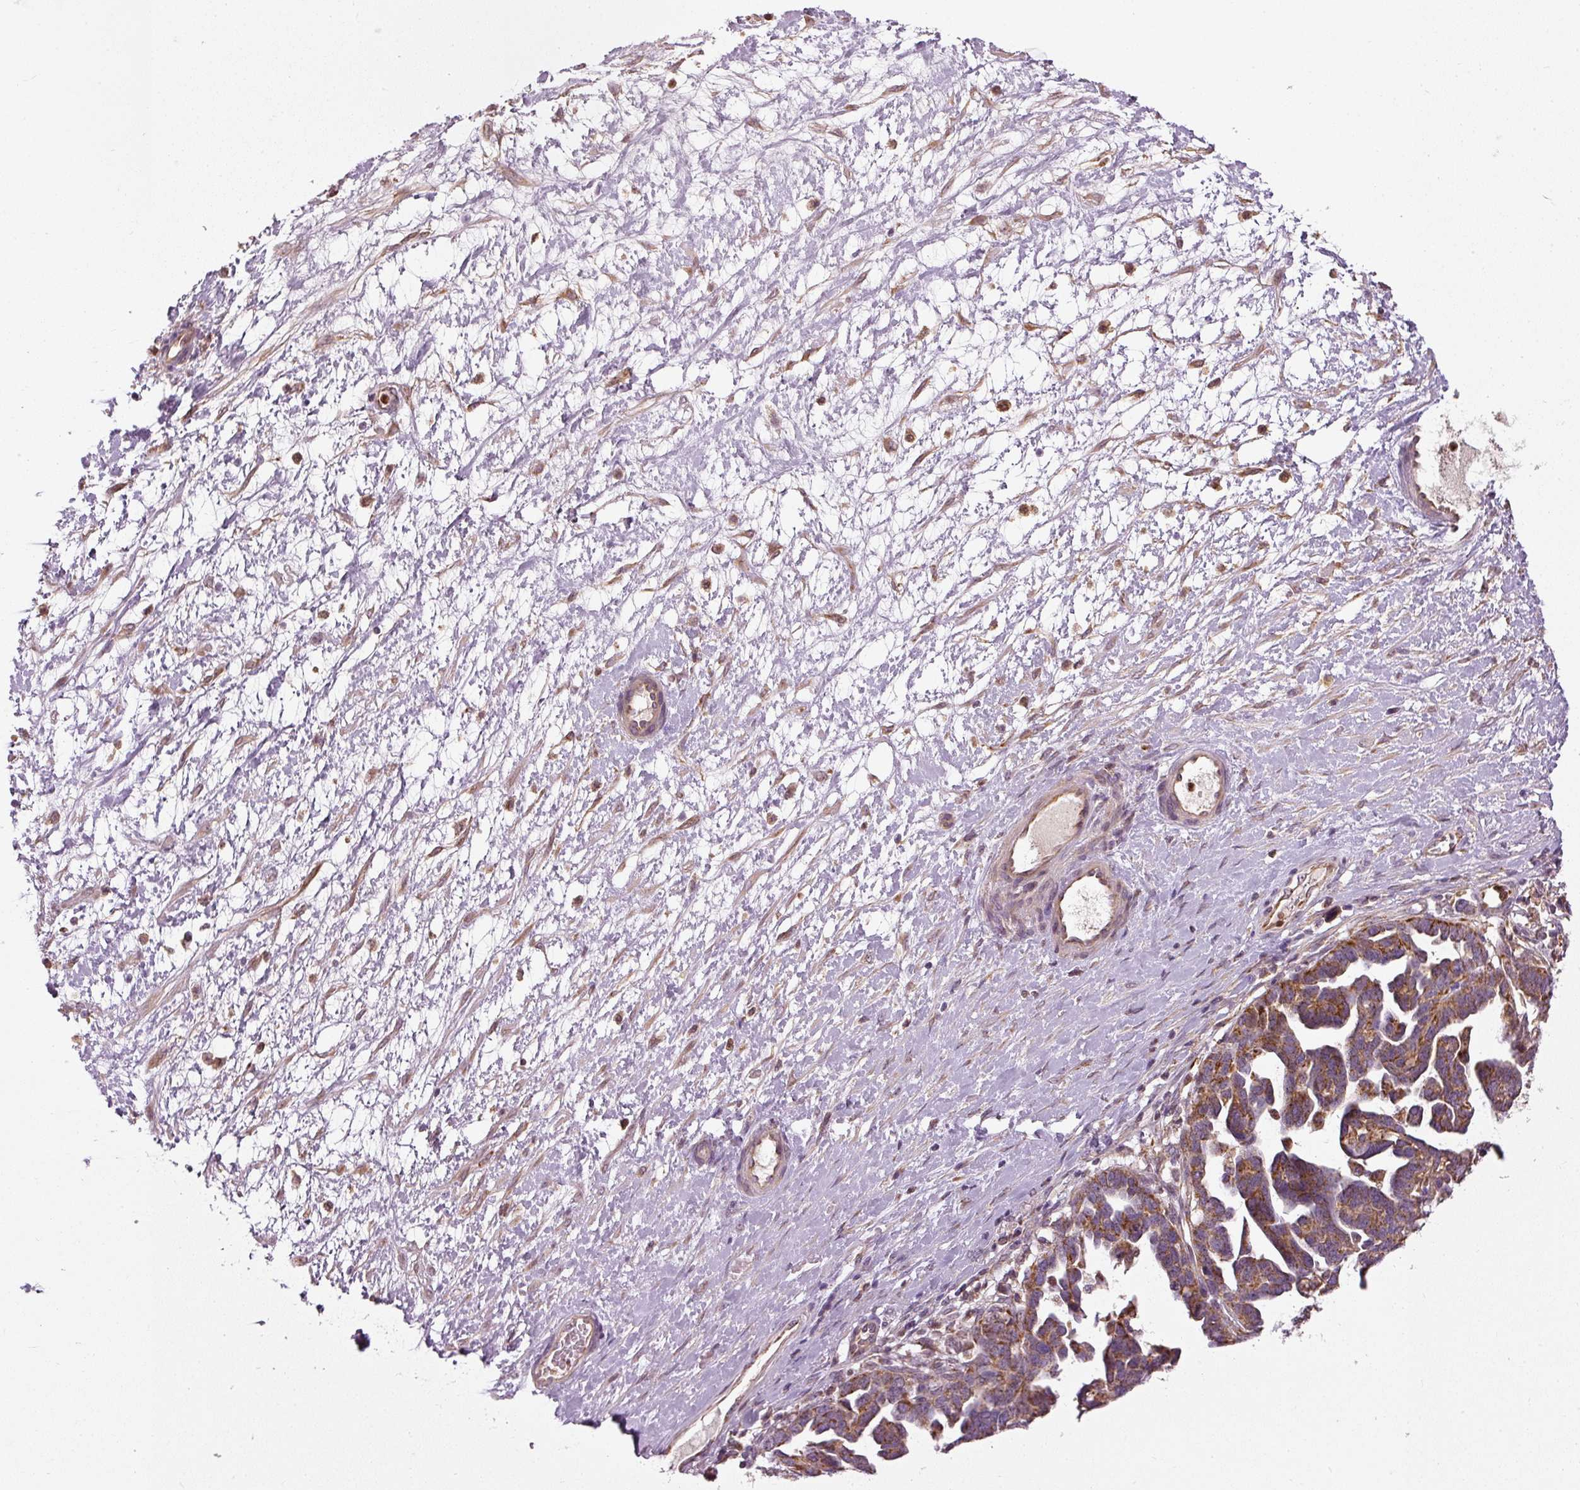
{"staining": {"intensity": "moderate", "quantity": ">75%", "location": "cytoplasmic/membranous"}, "tissue": "ovarian cancer", "cell_type": "Tumor cells", "image_type": "cancer", "snomed": [{"axis": "morphology", "description": "Cystadenocarcinoma, serous, NOS"}, {"axis": "topography", "description": "Ovary"}], "caption": "Ovarian serous cystadenocarcinoma stained for a protein exhibits moderate cytoplasmic/membranous positivity in tumor cells. Nuclei are stained in blue.", "gene": "MTHFD1L", "patient": {"sex": "female", "age": 54}}